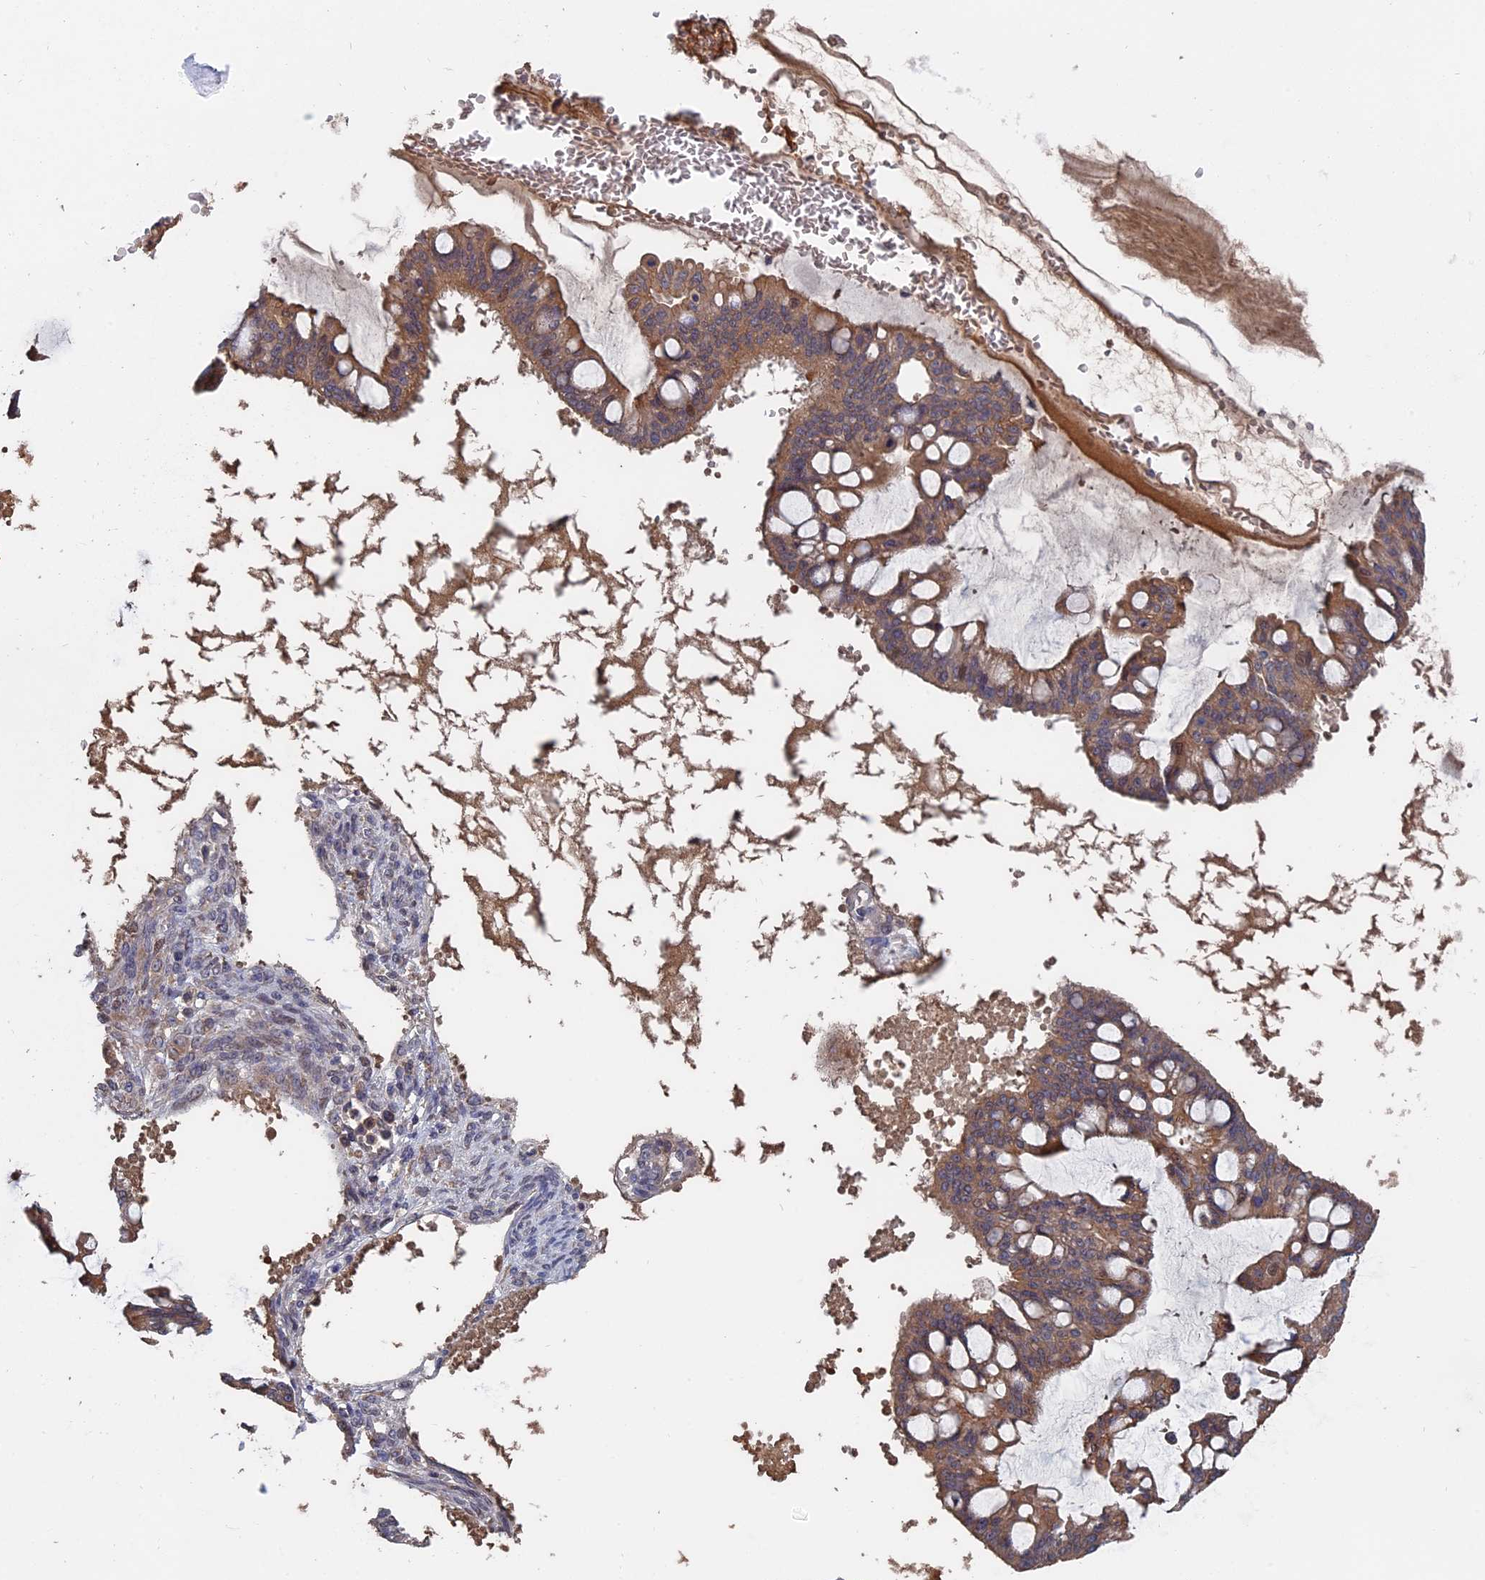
{"staining": {"intensity": "moderate", "quantity": ">75%", "location": "cytoplasmic/membranous"}, "tissue": "ovarian cancer", "cell_type": "Tumor cells", "image_type": "cancer", "snomed": [{"axis": "morphology", "description": "Cystadenocarcinoma, mucinous, NOS"}, {"axis": "topography", "description": "Ovary"}], "caption": "Moderate cytoplasmic/membranous expression is present in about >75% of tumor cells in ovarian cancer.", "gene": "SLC33A1", "patient": {"sex": "female", "age": 73}}